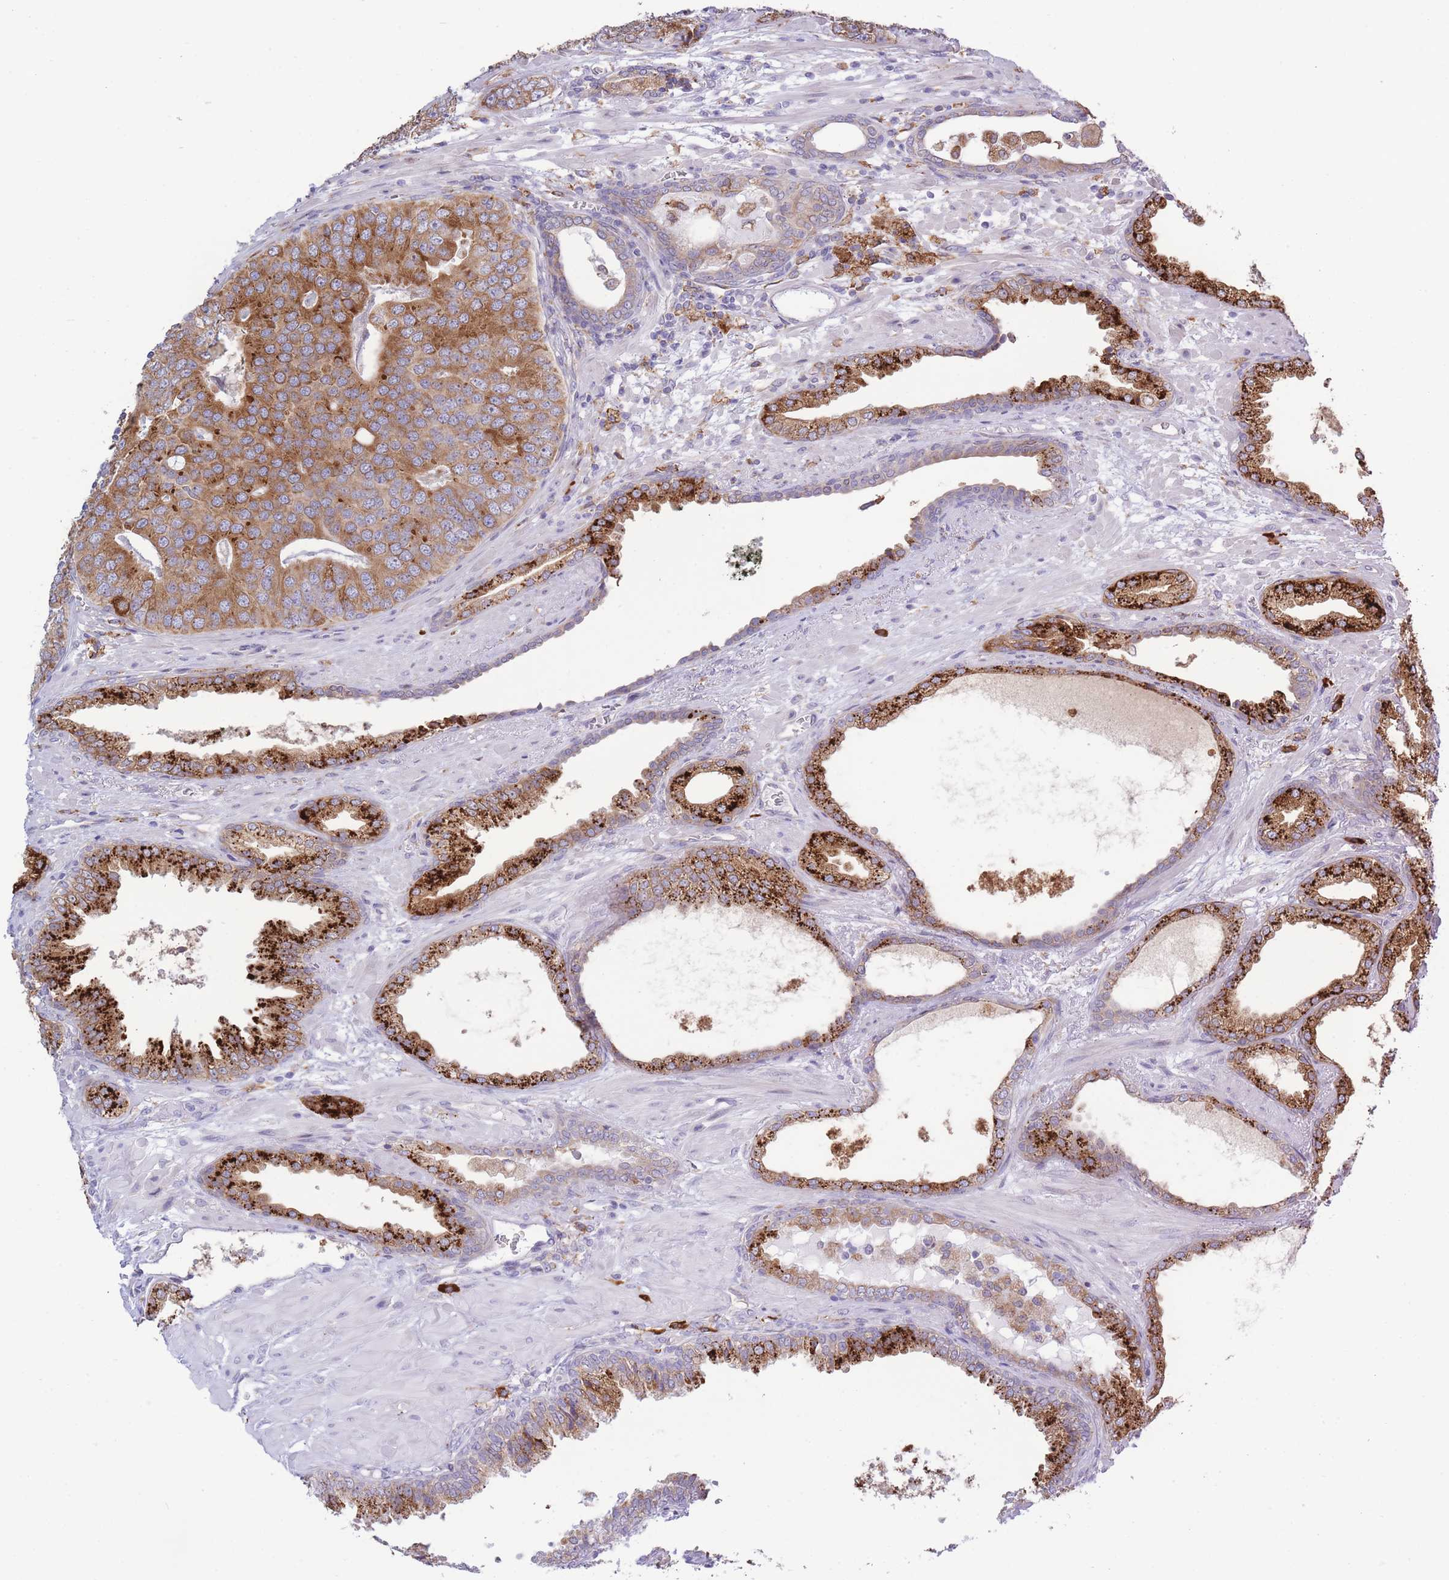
{"staining": {"intensity": "moderate", "quantity": ">75%", "location": "cytoplasmic/membranous"}, "tissue": "prostate cancer", "cell_type": "Tumor cells", "image_type": "cancer", "snomed": [{"axis": "morphology", "description": "Adenocarcinoma, High grade"}, {"axis": "topography", "description": "Prostate"}], "caption": "Prostate cancer stained for a protein reveals moderate cytoplasmic/membranous positivity in tumor cells.", "gene": "MYDGF", "patient": {"sex": "male", "age": 71}}